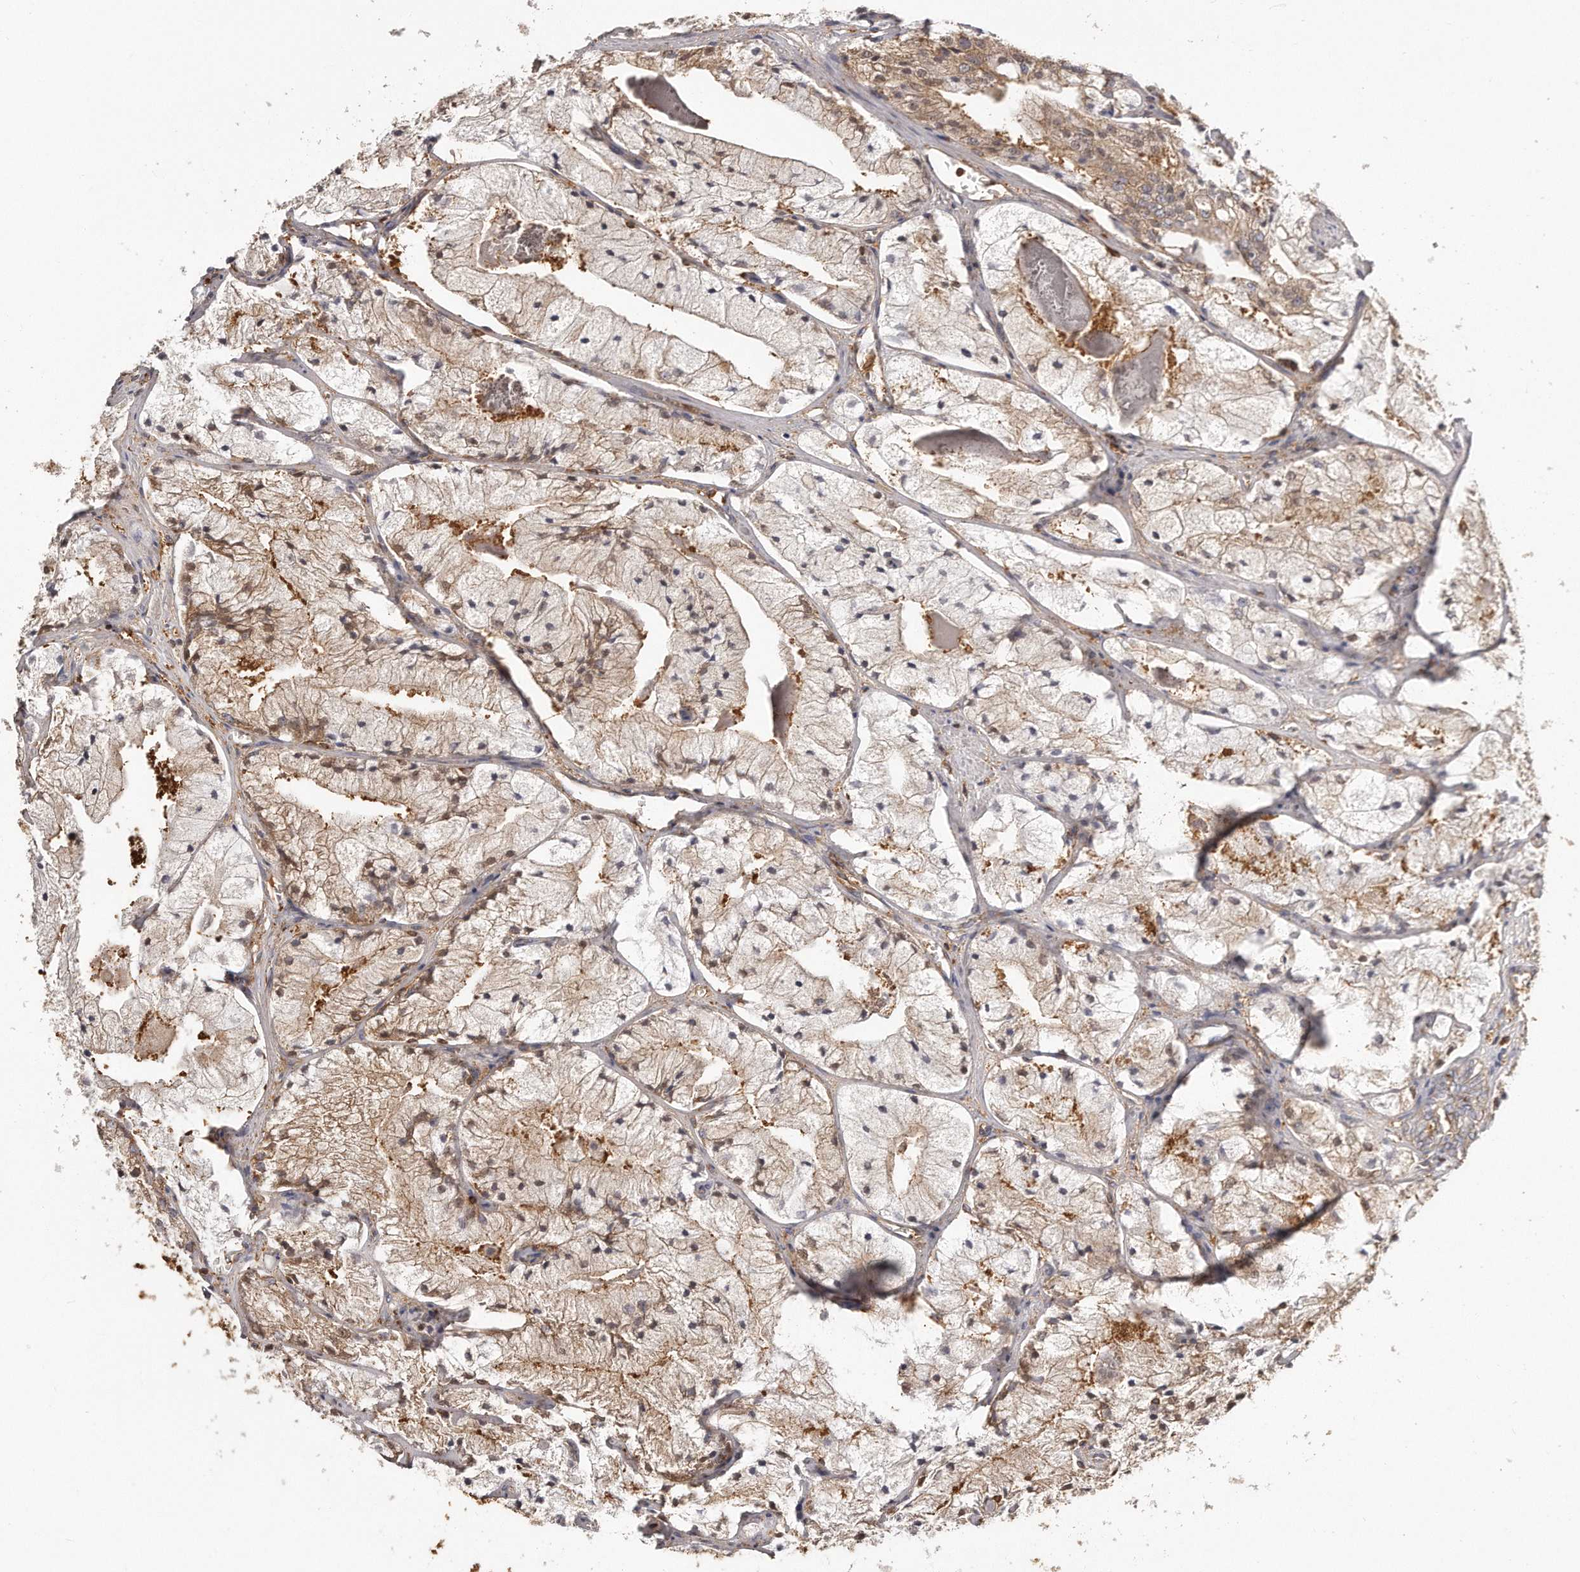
{"staining": {"intensity": "weak", "quantity": "<25%", "location": "cytoplasmic/membranous"}, "tissue": "prostate cancer", "cell_type": "Tumor cells", "image_type": "cancer", "snomed": [{"axis": "morphology", "description": "Adenocarcinoma, High grade"}, {"axis": "topography", "description": "Prostate"}], "caption": "Tumor cells show no significant expression in adenocarcinoma (high-grade) (prostate).", "gene": "CAP1", "patient": {"sex": "male", "age": 50}}